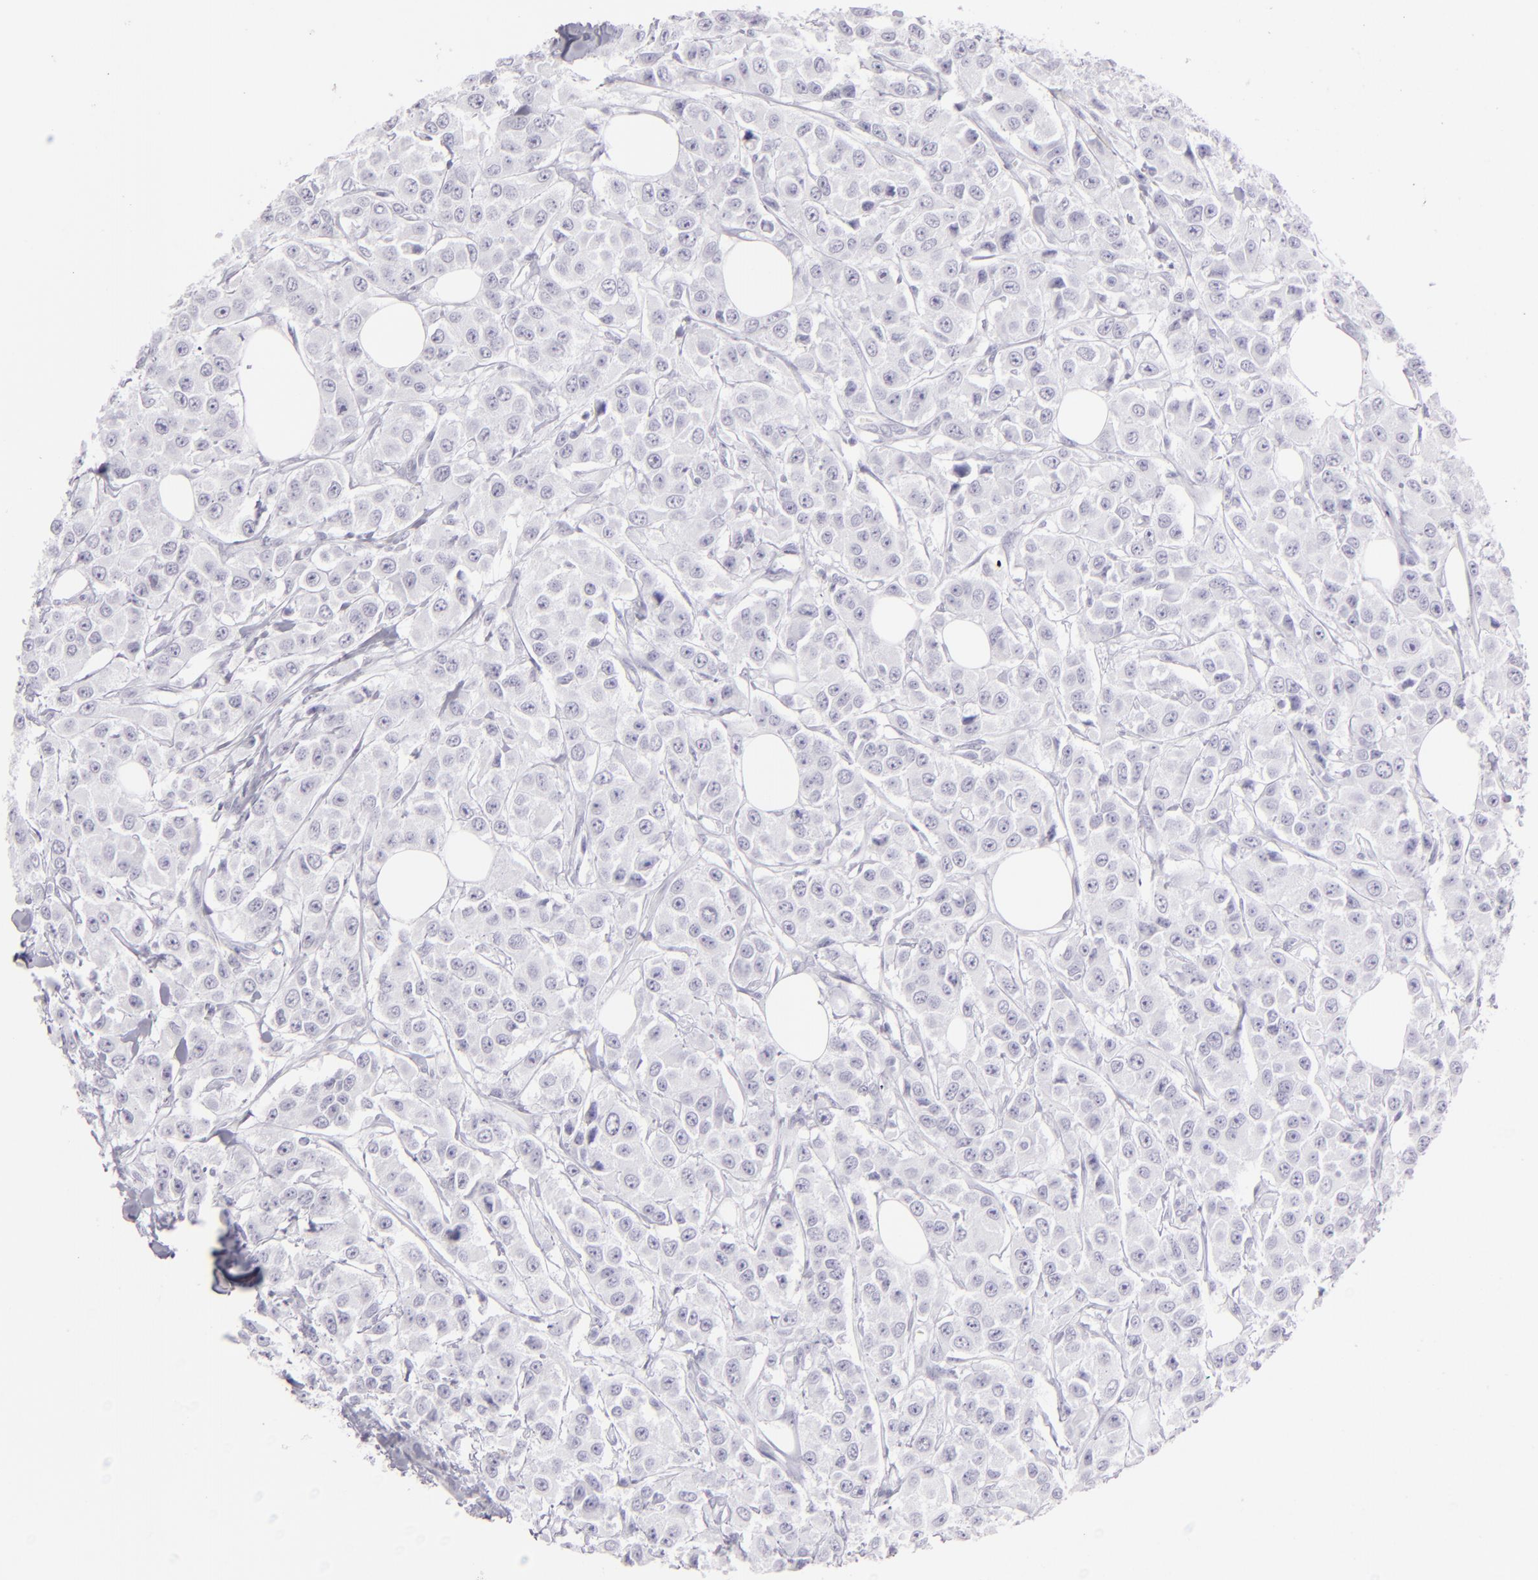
{"staining": {"intensity": "negative", "quantity": "none", "location": "none"}, "tissue": "breast cancer", "cell_type": "Tumor cells", "image_type": "cancer", "snomed": [{"axis": "morphology", "description": "Duct carcinoma"}, {"axis": "topography", "description": "Breast"}], "caption": "The immunohistochemistry (IHC) micrograph has no significant staining in tumor cells of invasive ductal carcinoma (breast) tissue. The staining was performed using DAB (3,3'-diaminobenzidine) to visualize the protein expression in brown, while the nuclei were stained in blue with hematoxylin (Magnification: 20x).", "gene": "FLG", "patient": {"sex": "female", "age": 58}}